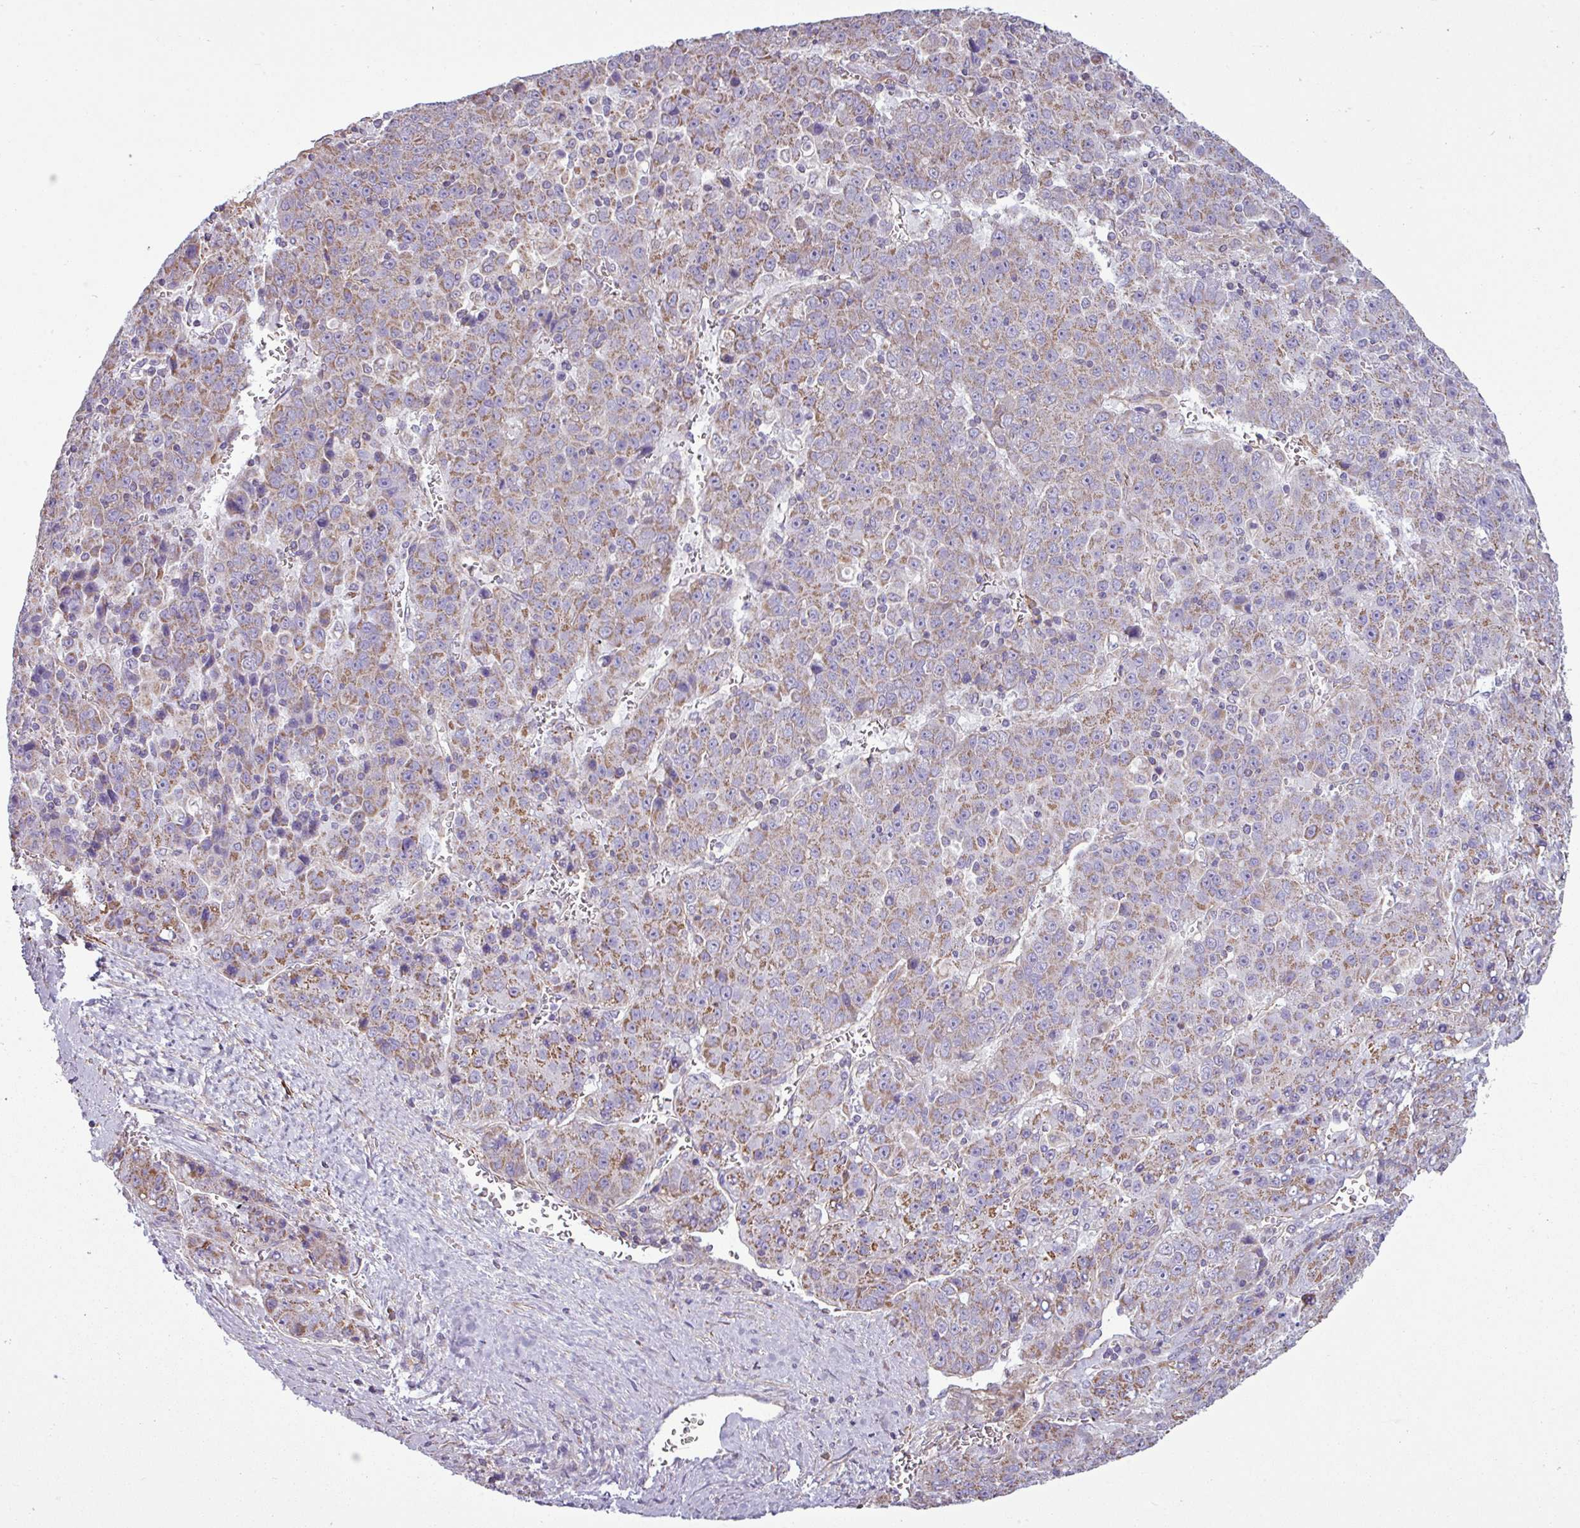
{"staining": {"intensity": "moderate", "quantity": "25%-75%", "location": "cytoplasmic/membranous"}, "tissue": "liver cancer", "cell_type": "Tumor cells", "image_type": "cancer", "snomed": [{"axis": "morphology", "description": "Carcinoma, Hepatocellular, NOS"}, {"axis": "topography", "description": "Liver"}], "caption": "IHC (DAB) staining of human liver cancer reveals moderate cytoplasmic/membranous protein expression in about 25%-75% of tumor cells.", "gene": "BTN2A2", "patient": {"sex": "female", "age": 53}}